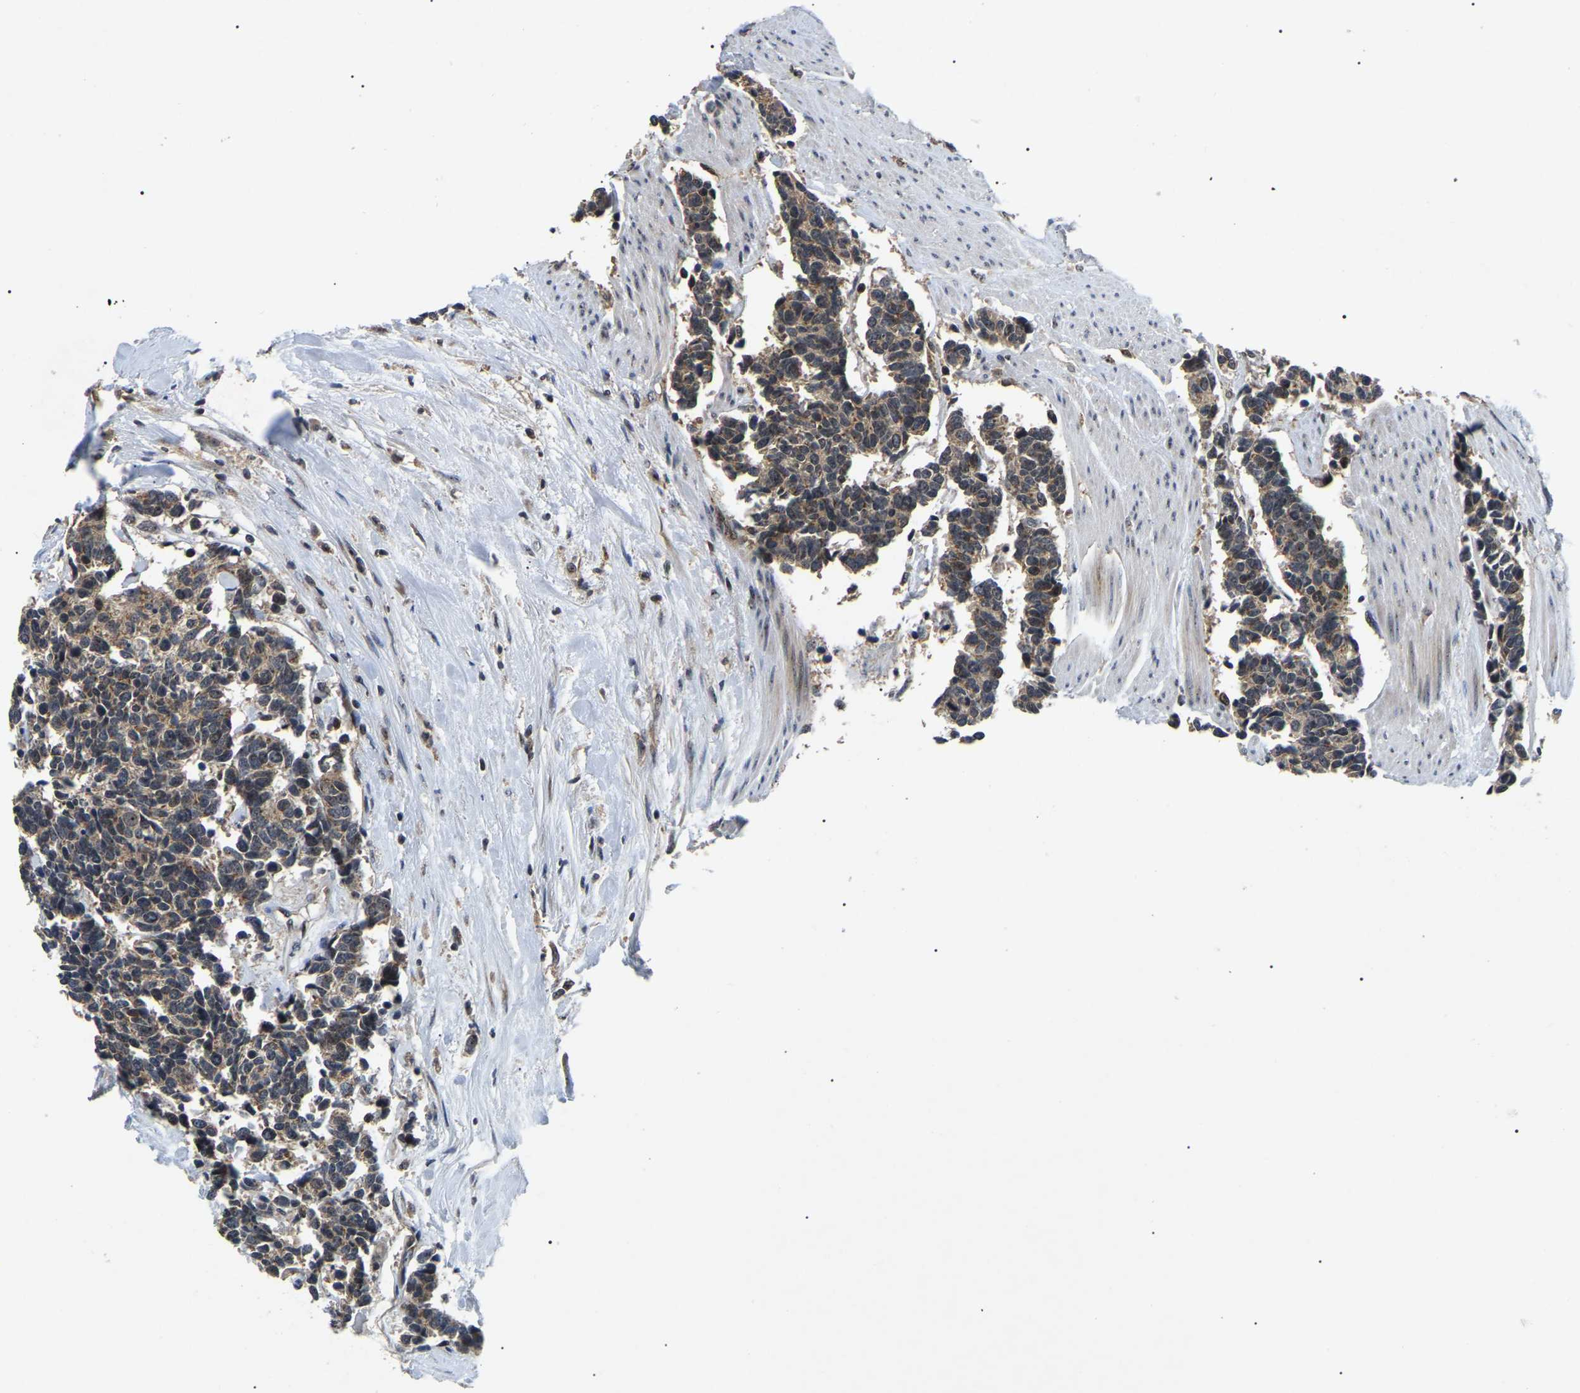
{"staining": {"intensity": "weak", "quantity": ">75%", "location": "cytoplasmic/membranous"}, "tissue": "carcinoid", "cell_type": "Tumor cells", "image_type": "cancer", "snomed": [{"axis": "morphology", "description": "Carcinoma, NOS"}, {"axis": "morphology", "description": "Carcinoid, malignant, NOS"}, {"axis": "topography", "description": "Urinary bladder"}], "caption": "Tumor cells display weak cytoplasmic/membranous staining in about >75% of cells in carcinoid. (DAB (3,3'-diaminobenzidine) IHC with brightfield microscopy, high magnification).", "gene": "RBM28", "patient": {"sex": "male", "age": 57}}